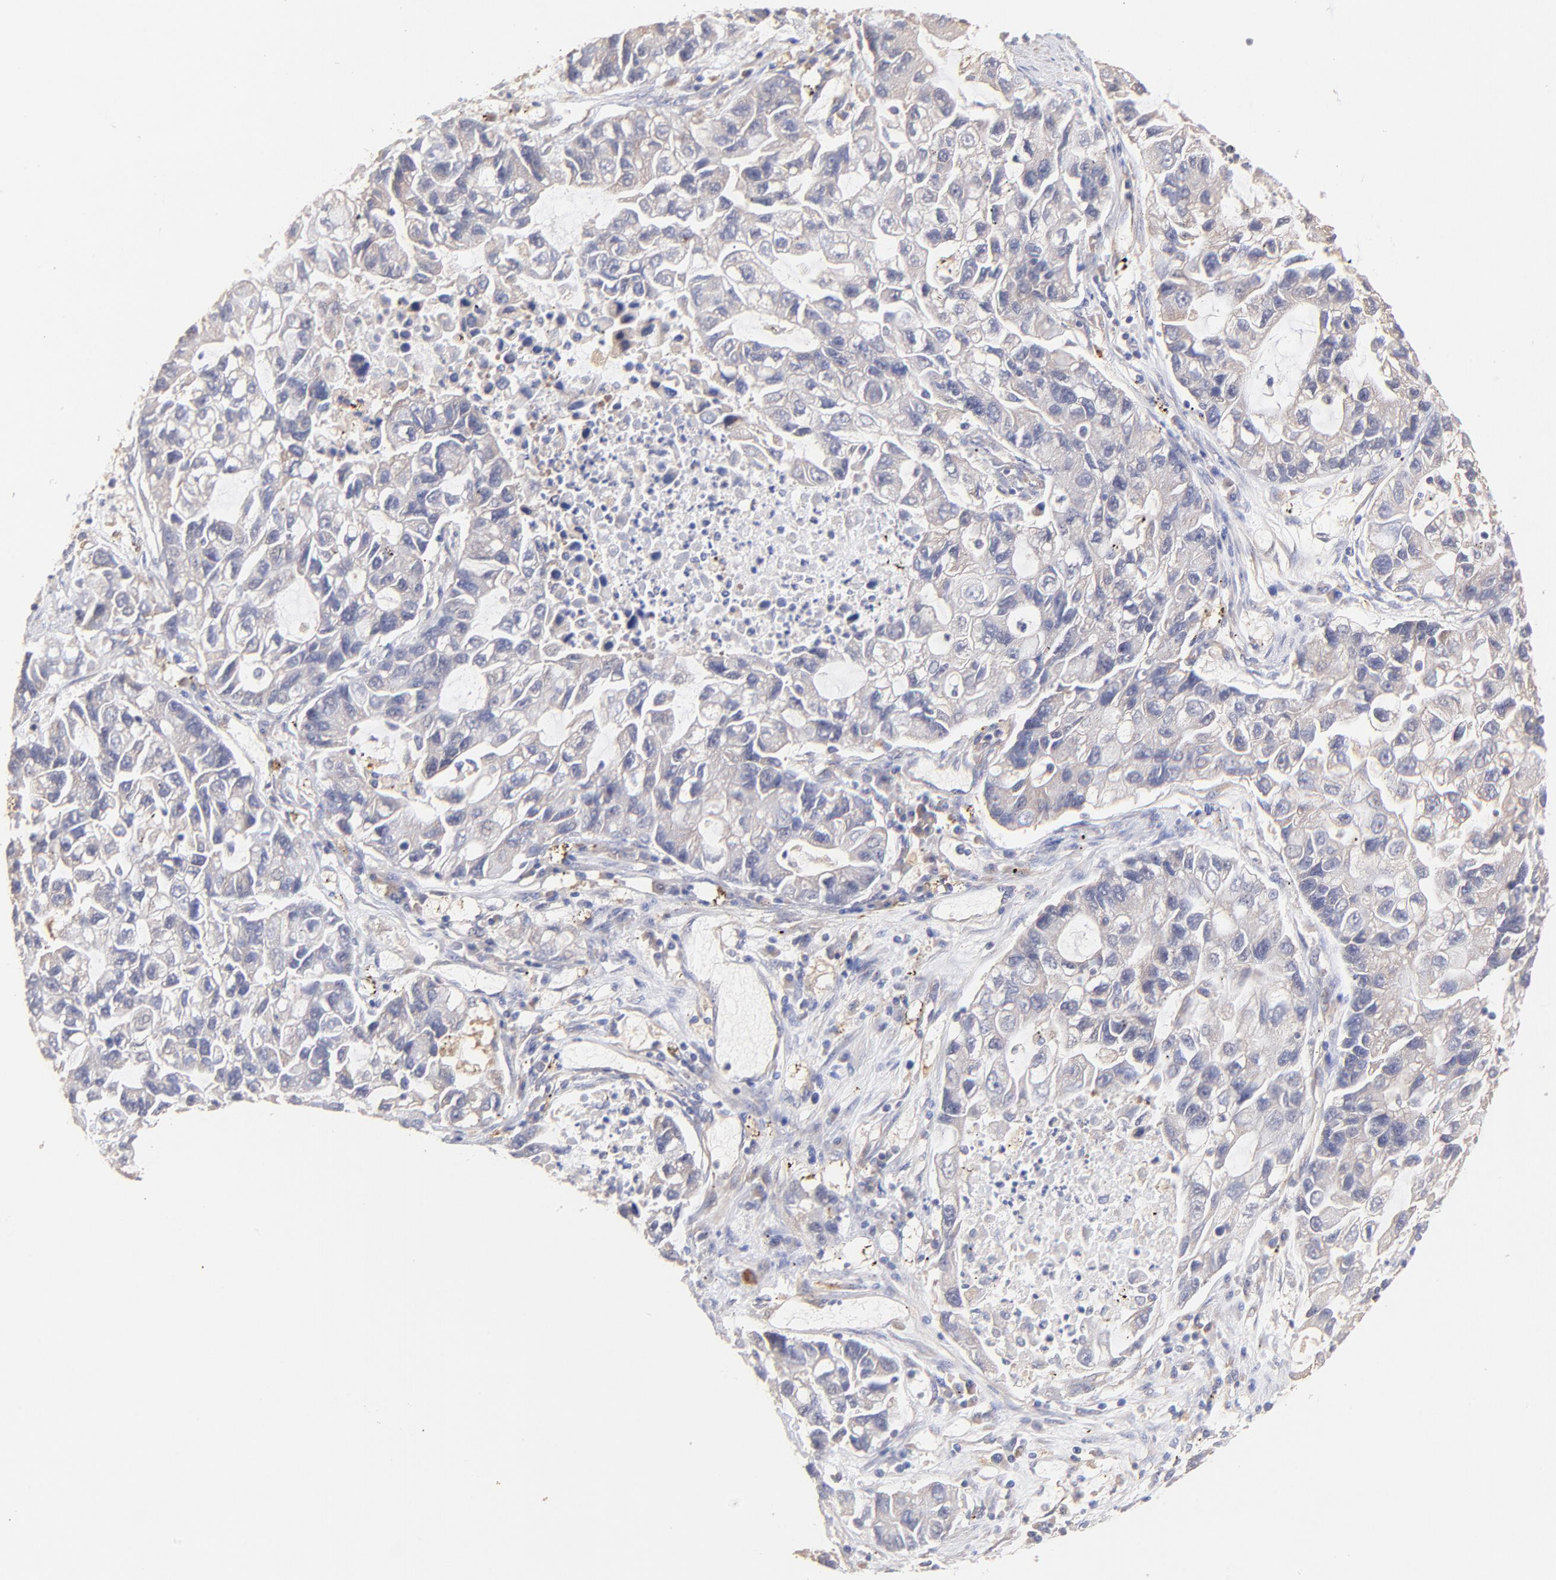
{"staining": {"intensity": "weak", "quantity": ">75%", "location": "cytoplasmic/membranous"}, "tissue": "lung cancer", "cell_type": "Tumor cells", "image_type": "cancer", "snomed": [{"axis": "morphology", "description": "Adenocarcinoma, NOS"}, {"axis": "topography", "description": "Lung"}], "caption": "A brown stain shows weak cytoplasmic/membranous expression of a protein in human adenocarcinoma (lung) tumor cells.", "gene": "TNFAIP3", "patient": {"sex": "female", "age": 51}}